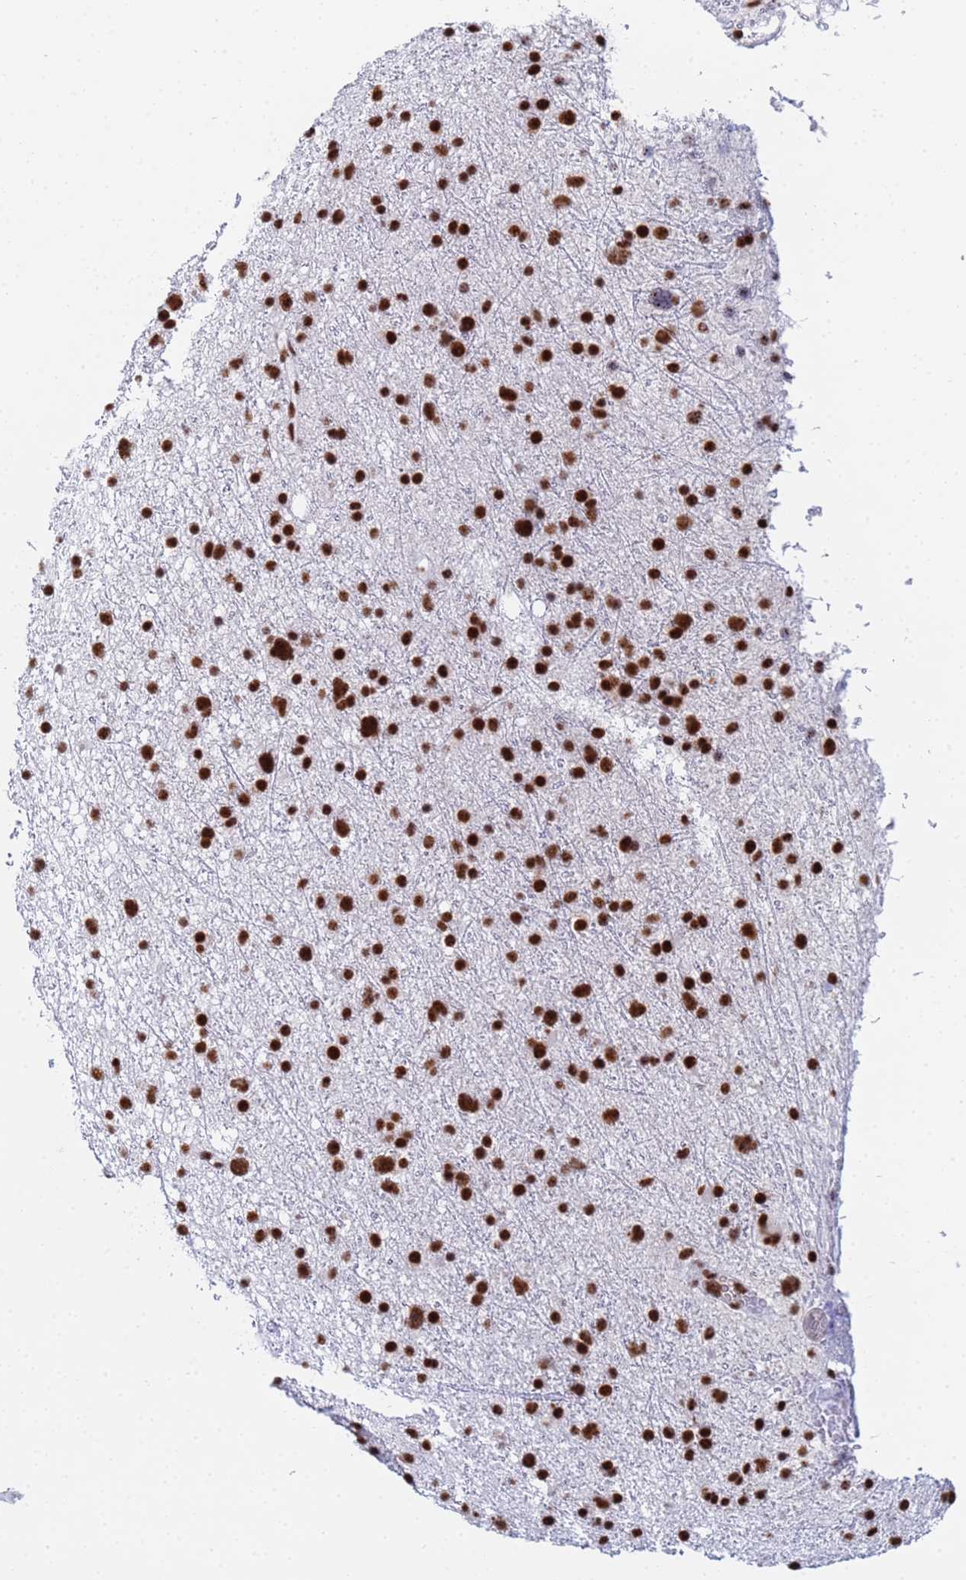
{"staining": {"intensity": "strong", "quantity": ">75%", "location": "nuclear"}, "tissue": "glioma", "cell_type": "Tumor cells", "image_type": "cancer", "snomed": [{"axis": "morphology", "description": "Glioma, malignant, Low grade"}, {"axis": "topography", "description": "Cerebral cortex"}], "caption": "This image shows immunohistochemistry (IHC) staining of glioma, with high strong nuclear expression in about >75% of tumor cells.", "gene": "SNRPA1", "patient": {"sex": "female", "age": 39}}